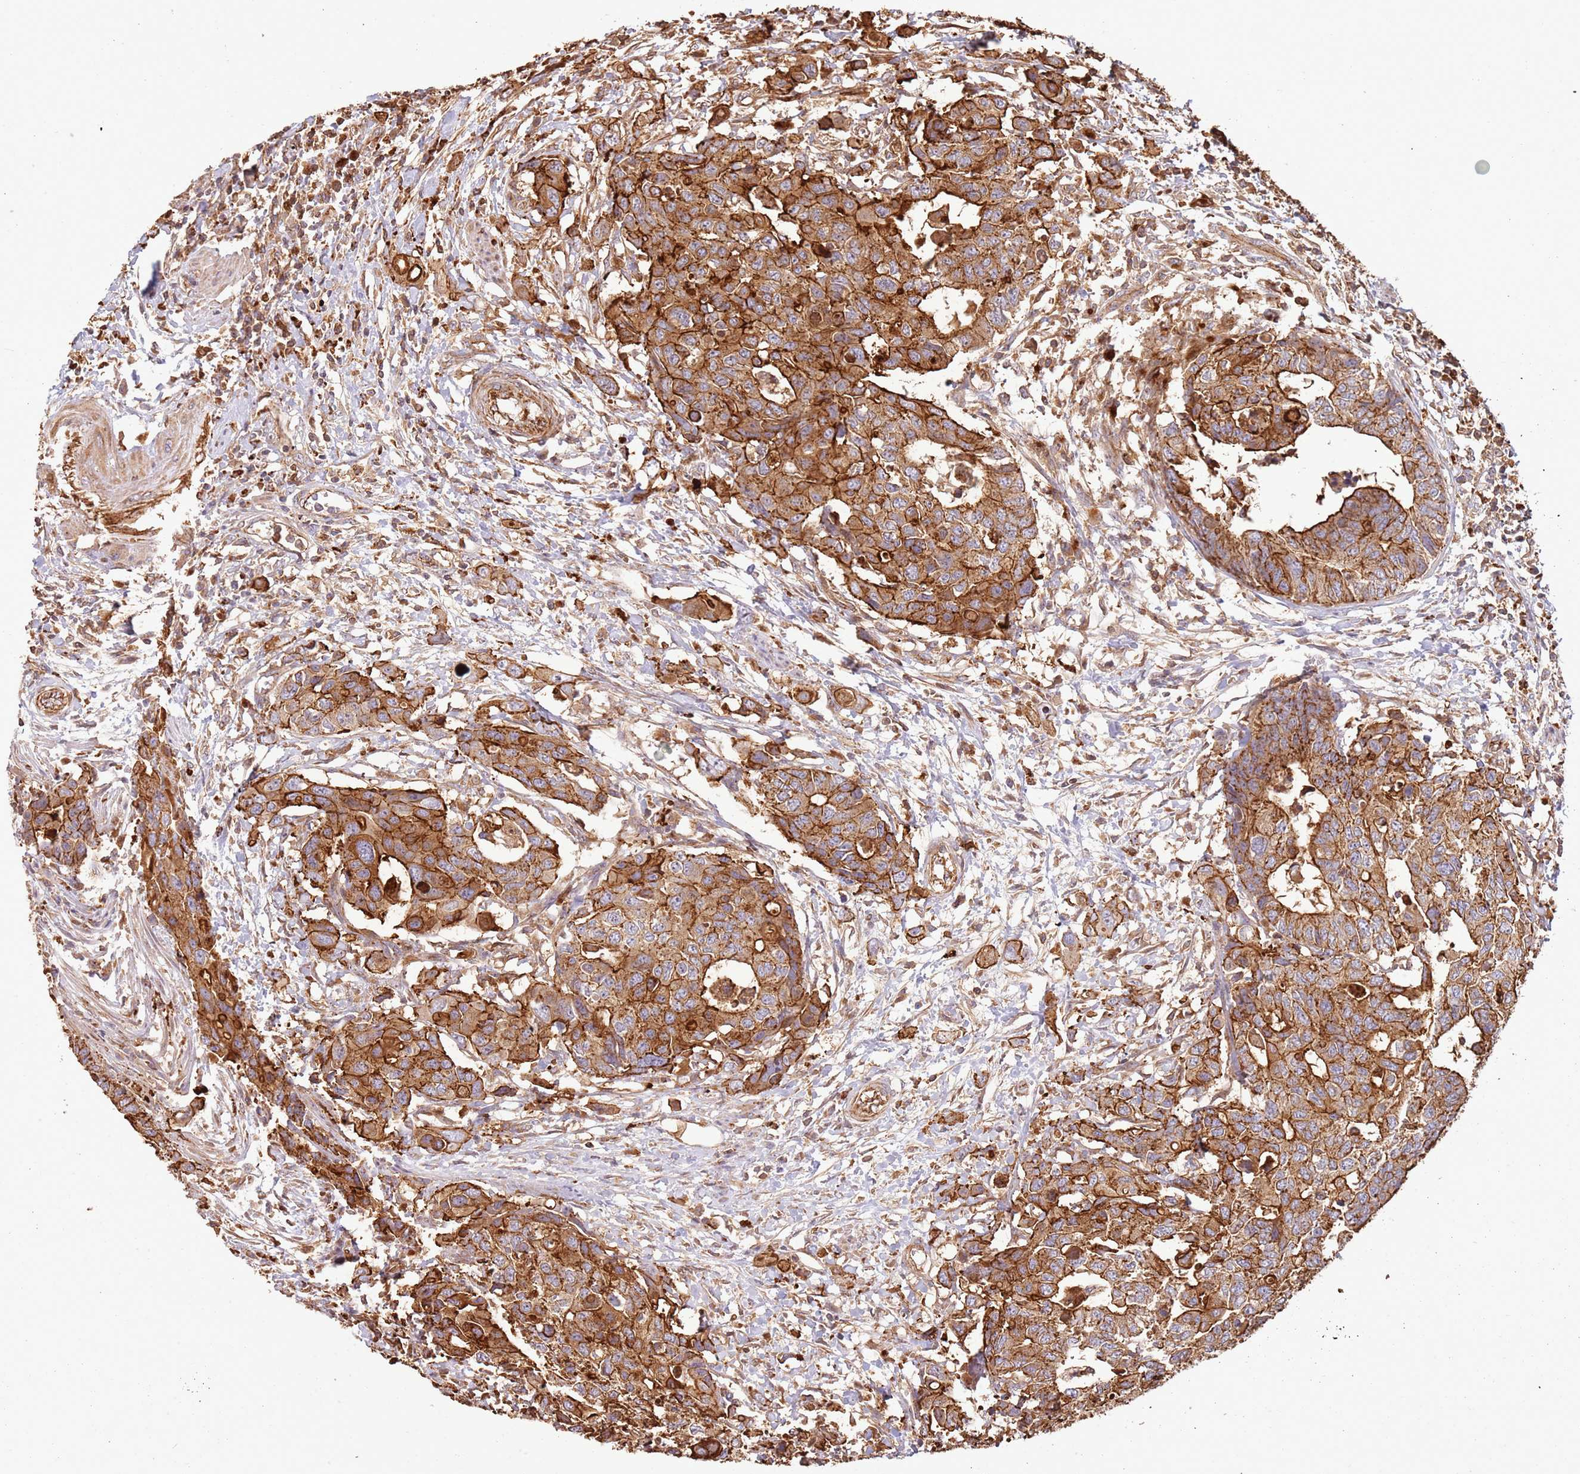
{"staining": {"intensity": "strong", "quantity": ">75%", "location": "cytoplasmic/membranous"}, "tissue": "colorectal cancer", "cell_type": "Tumor cells", "image_type": "cancer", "snomed": [{"axis": "morphology", "description": "Adenocarcinoma, NOS"}, {"axis": "topography", "description": "Colon"}], "caption": "About >75% of tumor cells in human colorectal cancer (adenocarcinoma) exhibit strong cytoplasmic/membranous protein expression as visualized by brown immunohistochemical staining.", "gene": "NDUFAF4", "patient": {"sex": "male", "age": 77}}